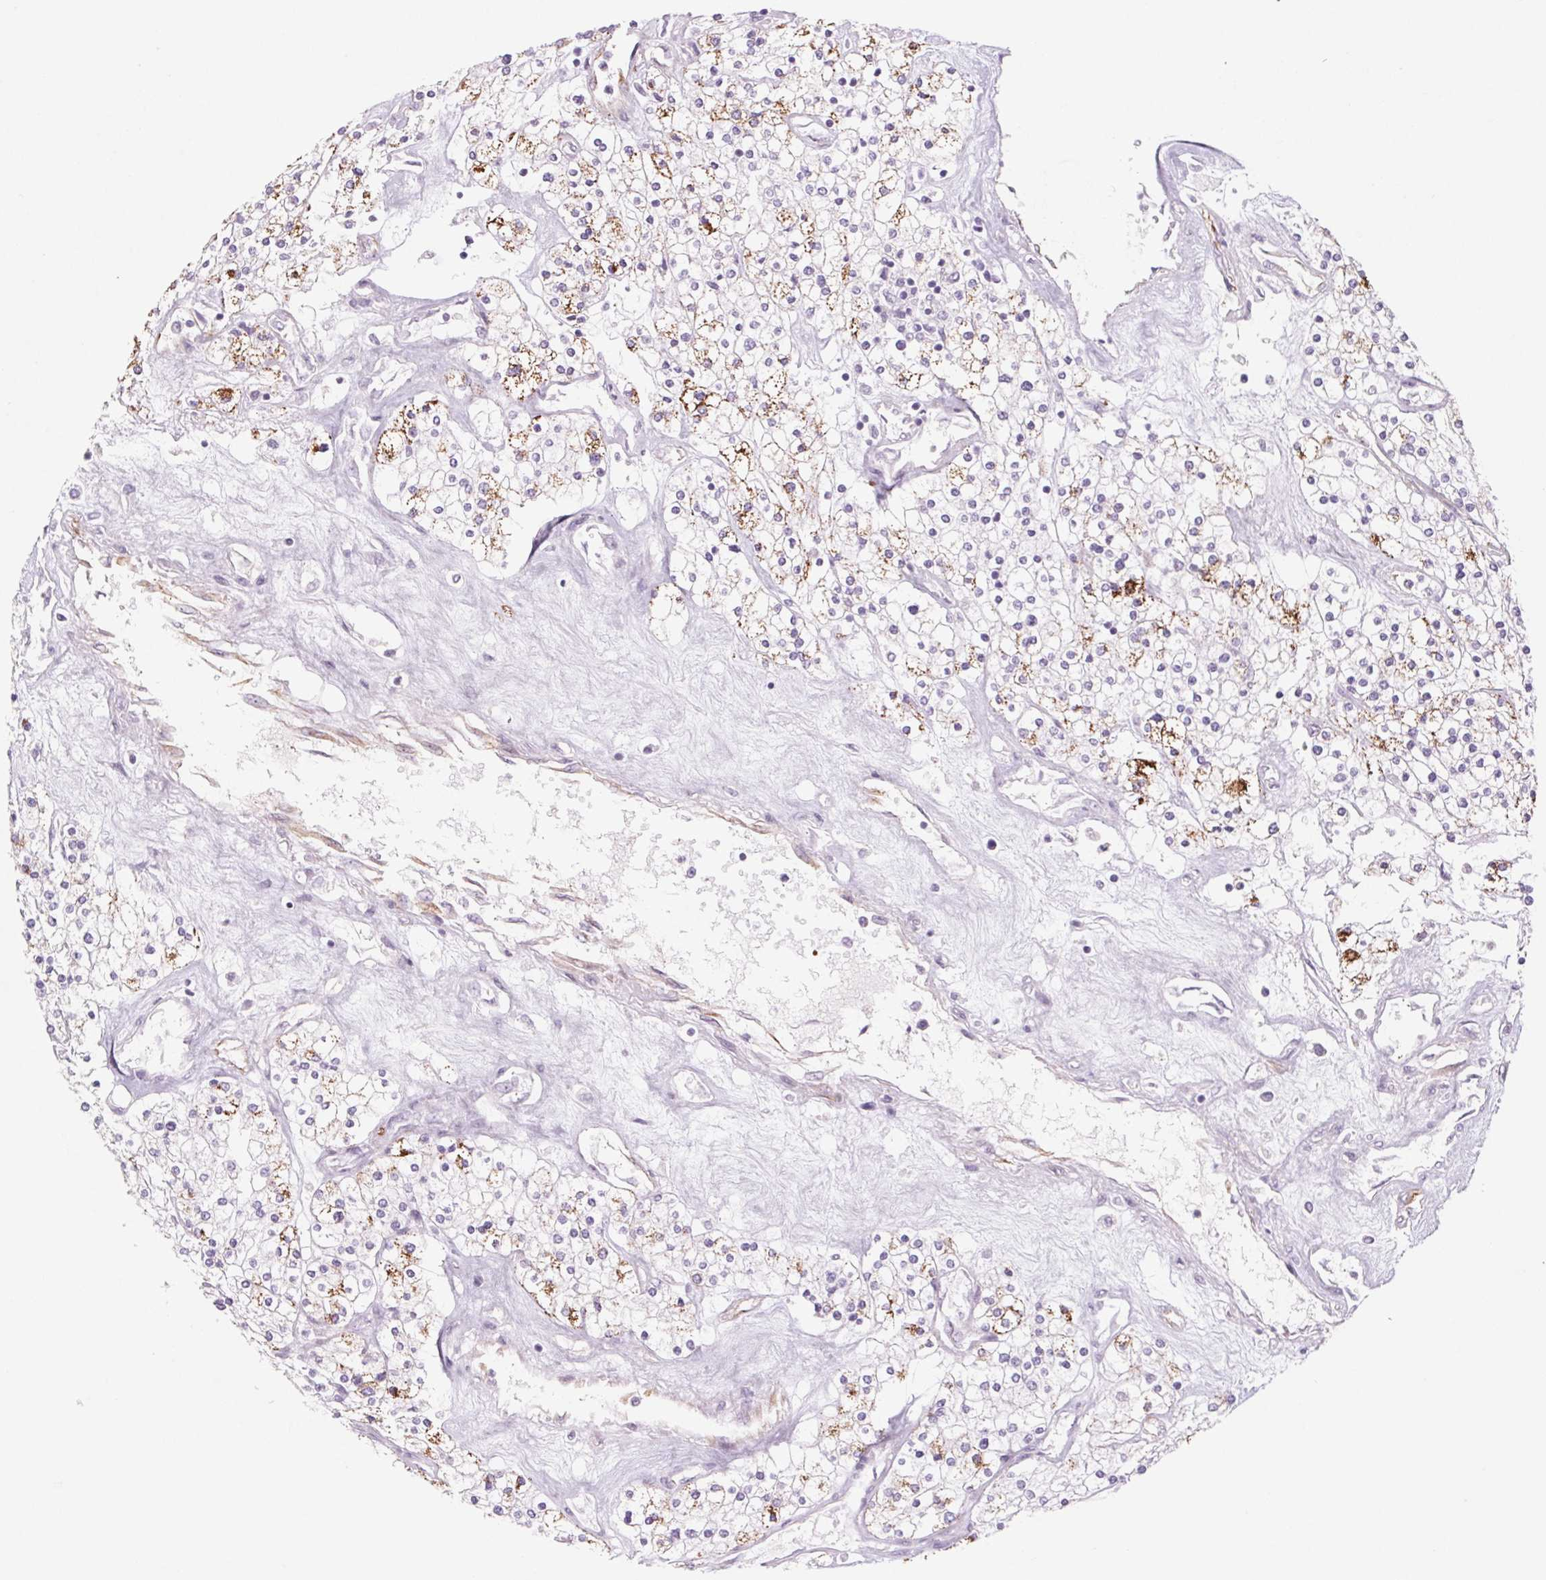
{"staining": {"intensity": "strong", "quantity": "25%-75%", "location": "cytoplasmic/membranous"}, "tissue": "renal cancer", "cell_type": "Tumor cells", "image_type": "cancer", "snomed": [{"axis": "morphology", "description": "Adenocarcinoma, NOS"}, {"axis": "topography", "description": "Kidney"}], "caption": "Renal adenocarcinoma was stained to show a protein in brown. There is high levels of strong cytoplasmic/membranous expression in approximately 25%-75% of tumor cells.", "gene": "MS4A13", "patient": {"sex": "male", "age": 80}}